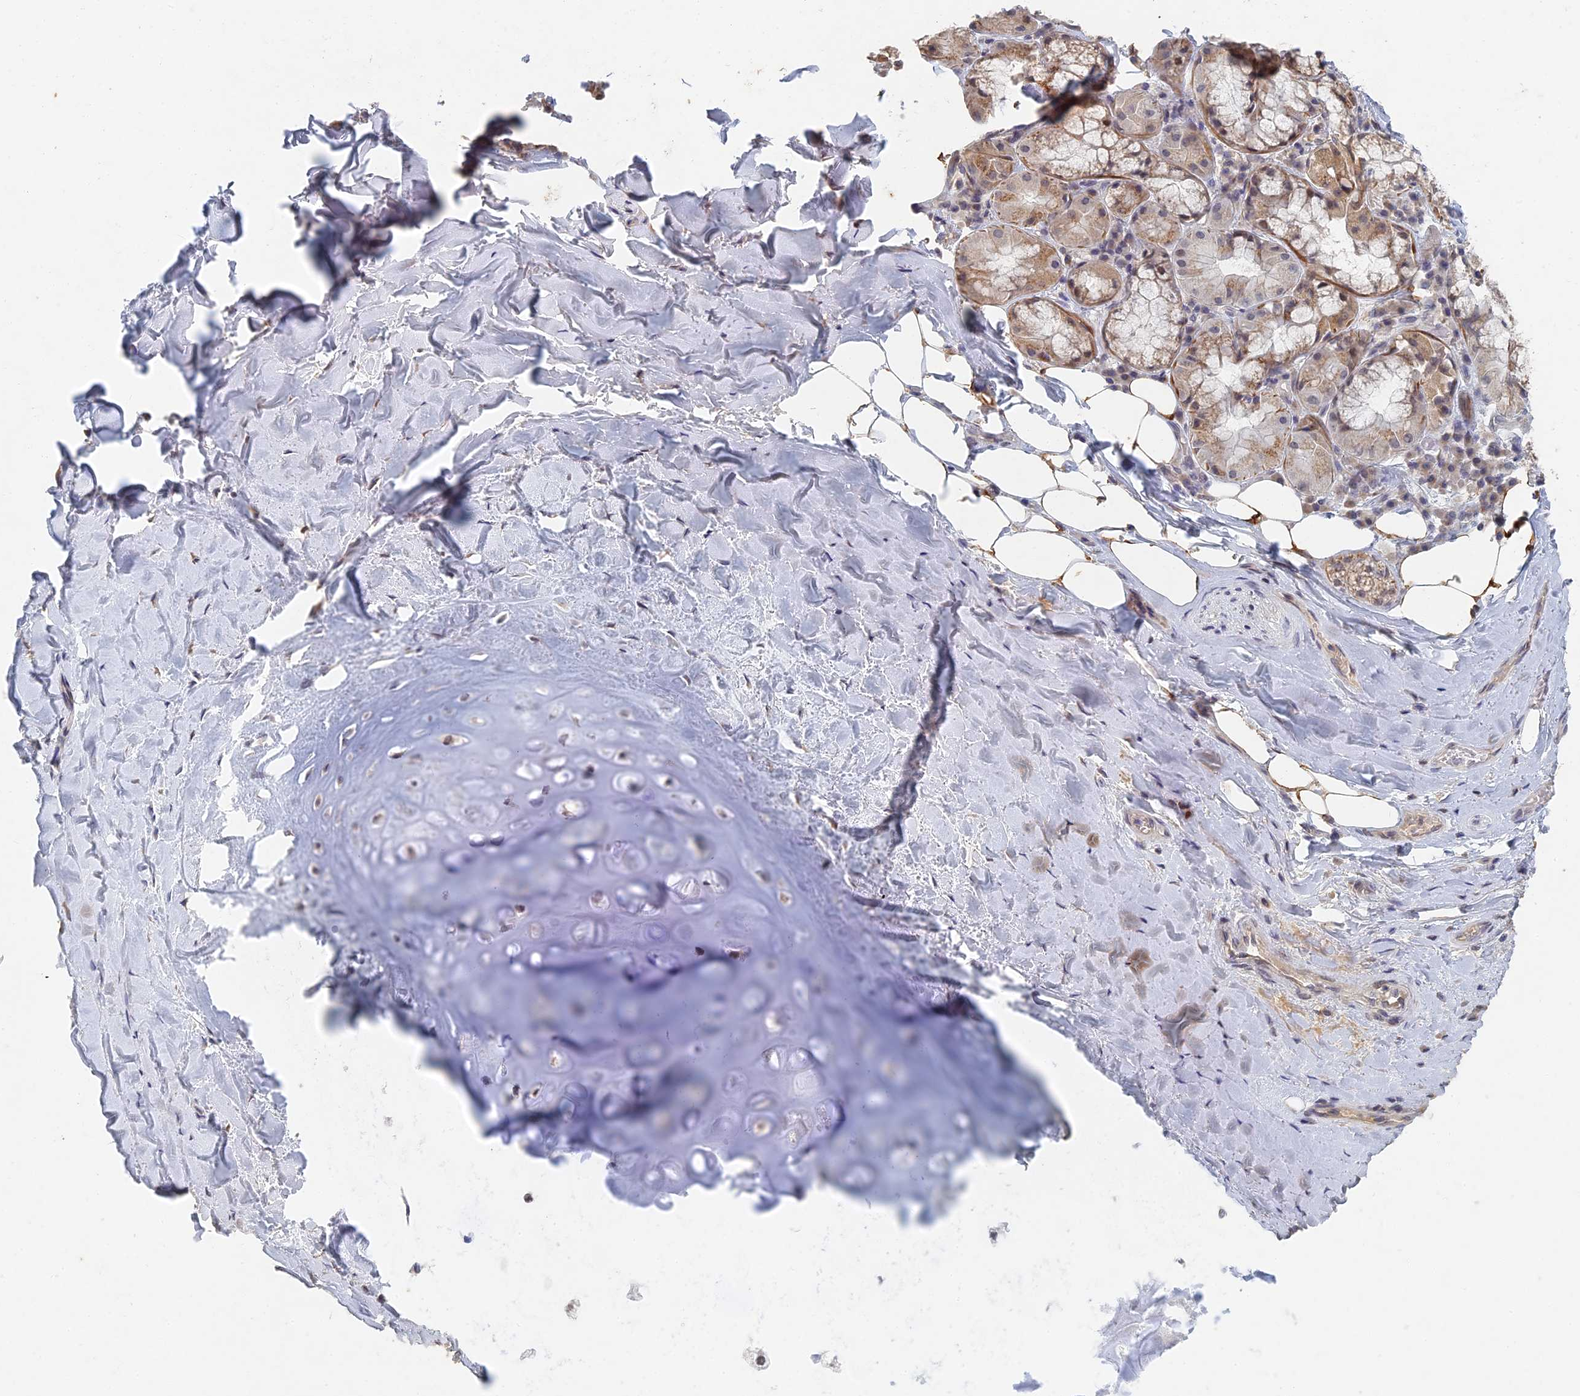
{"staining": {"intensity": "moderate", "quantity": ">75%", "location": "cytoplasmic/membranous"}, "tissue": "adipose tissue", "cell_type": "Adipocytes", "image_type": "normal", "snomed": [{"axis": "morphology", "description": "Normal tissue, NOS"}, {"axis": "topography", "description": "Lymph node"}, {"axis": "topography", "description": "Cartilage tissue"}, {"axis": "topography", "description": "Bronchus"}], "caption": "Adipose tissue stained with immunohistochemistry (IHC) exhibits moderate cytoplasmic/membranous staining in about >75% of adipocytes. Nuclei are stained in blue.", "gene": "GNA15", "patient": {"sex": "male", "age": 63}}